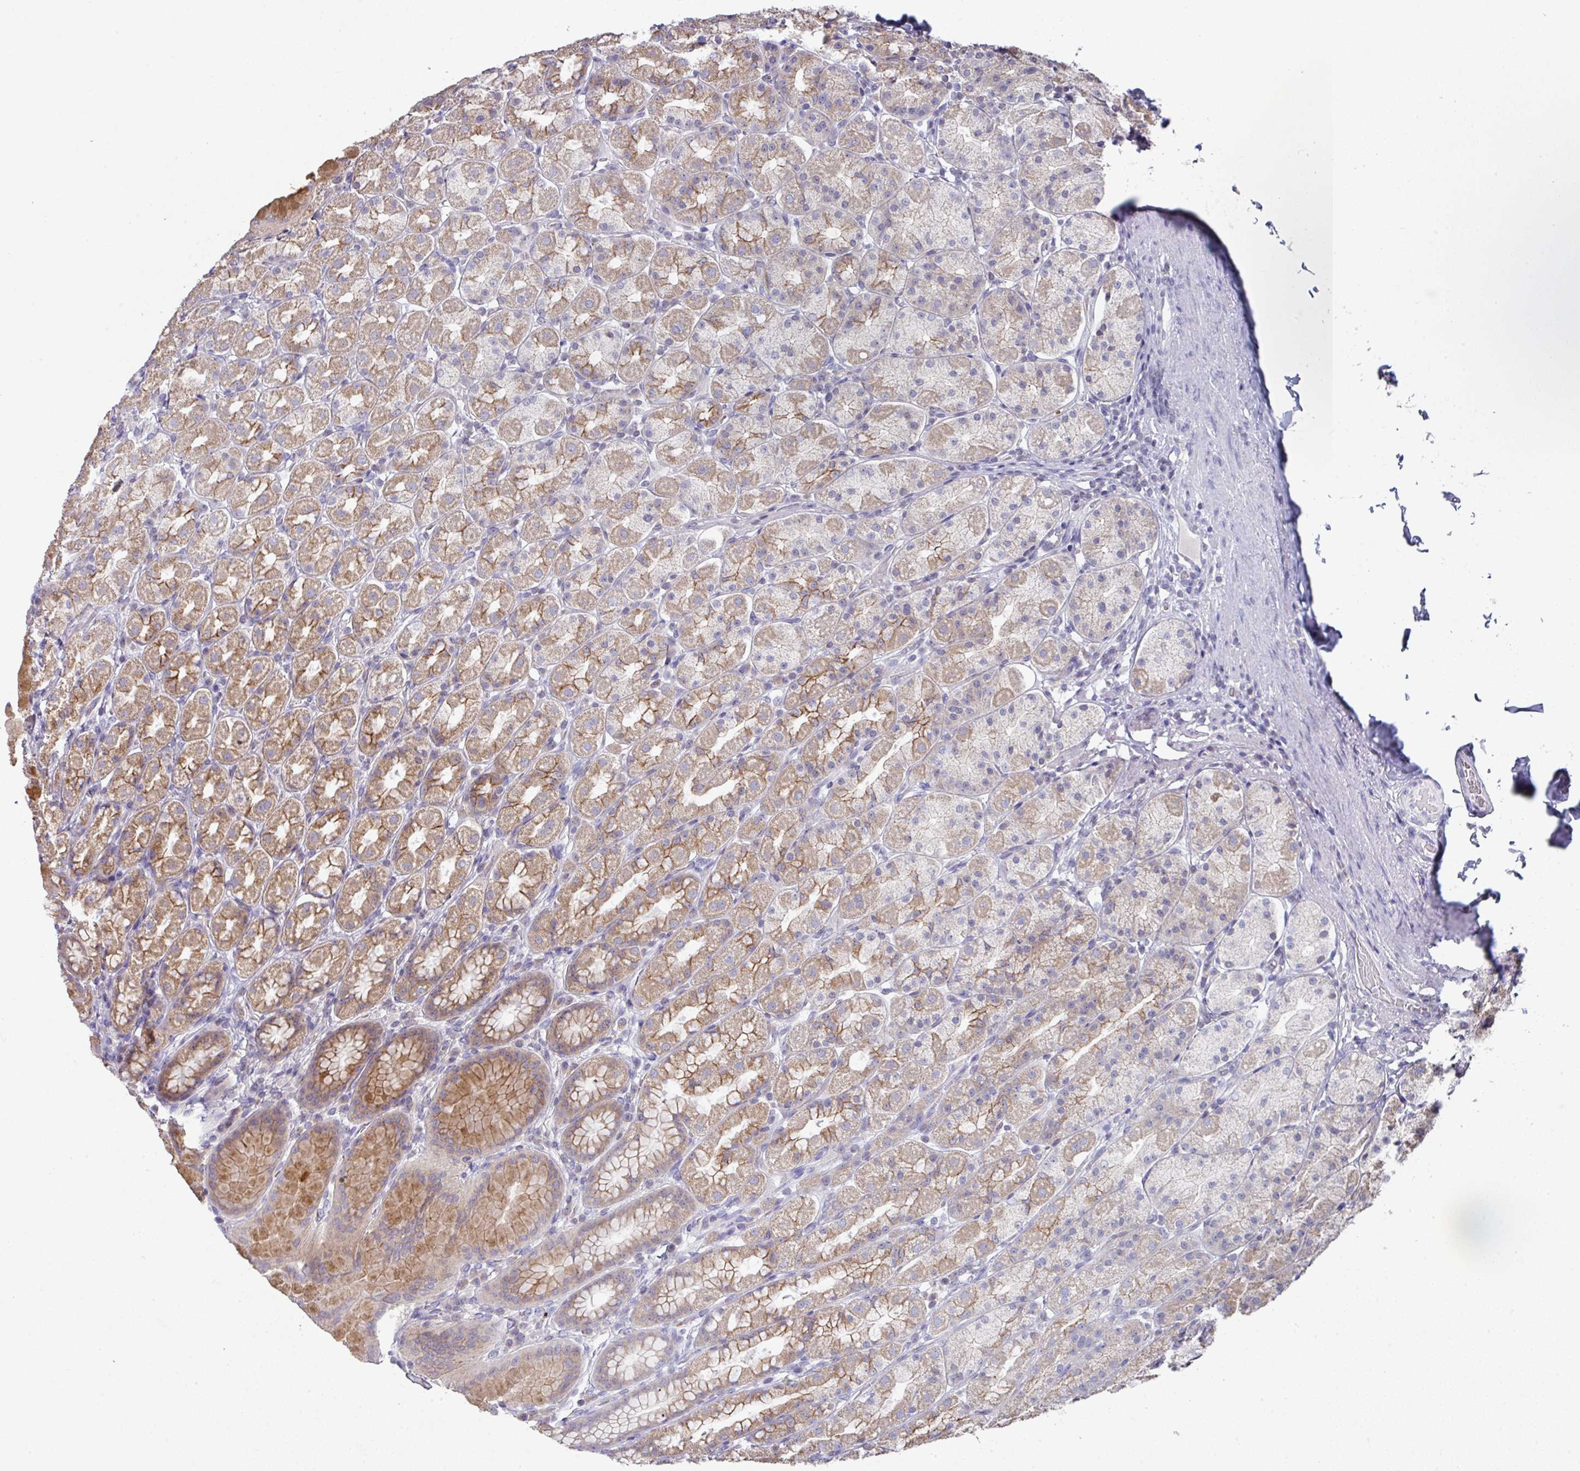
{"staining": {"intensity": "strong", "quantity": "25%-75%", "location": "cytoplasmic/membranous"}, "tissue": "stomach", "cell_type": "Glandular cells", "image_type": "normal", "snomed": [{"axis": "morphology", "description": "Normal tissue, NOS"}, {"axis": "topography", "description": "Stomach, upper"}, {"axis": "topography", "description": "Stomach"}], "caption": "IHC staining of unremarkable stomach, which demonstrates high levels of strong cytoplasmic/membranous expression in approximately 25%-75% of glandular cells indicating strong cytoplasmic/membranous protein expression. The staining was performed using DAB (brown) for protein detection and nuclei were counterstained in hematoxylin (blue).", "gene": "DCAF12L1", "patient": {"sex": "male", "age": 68}}